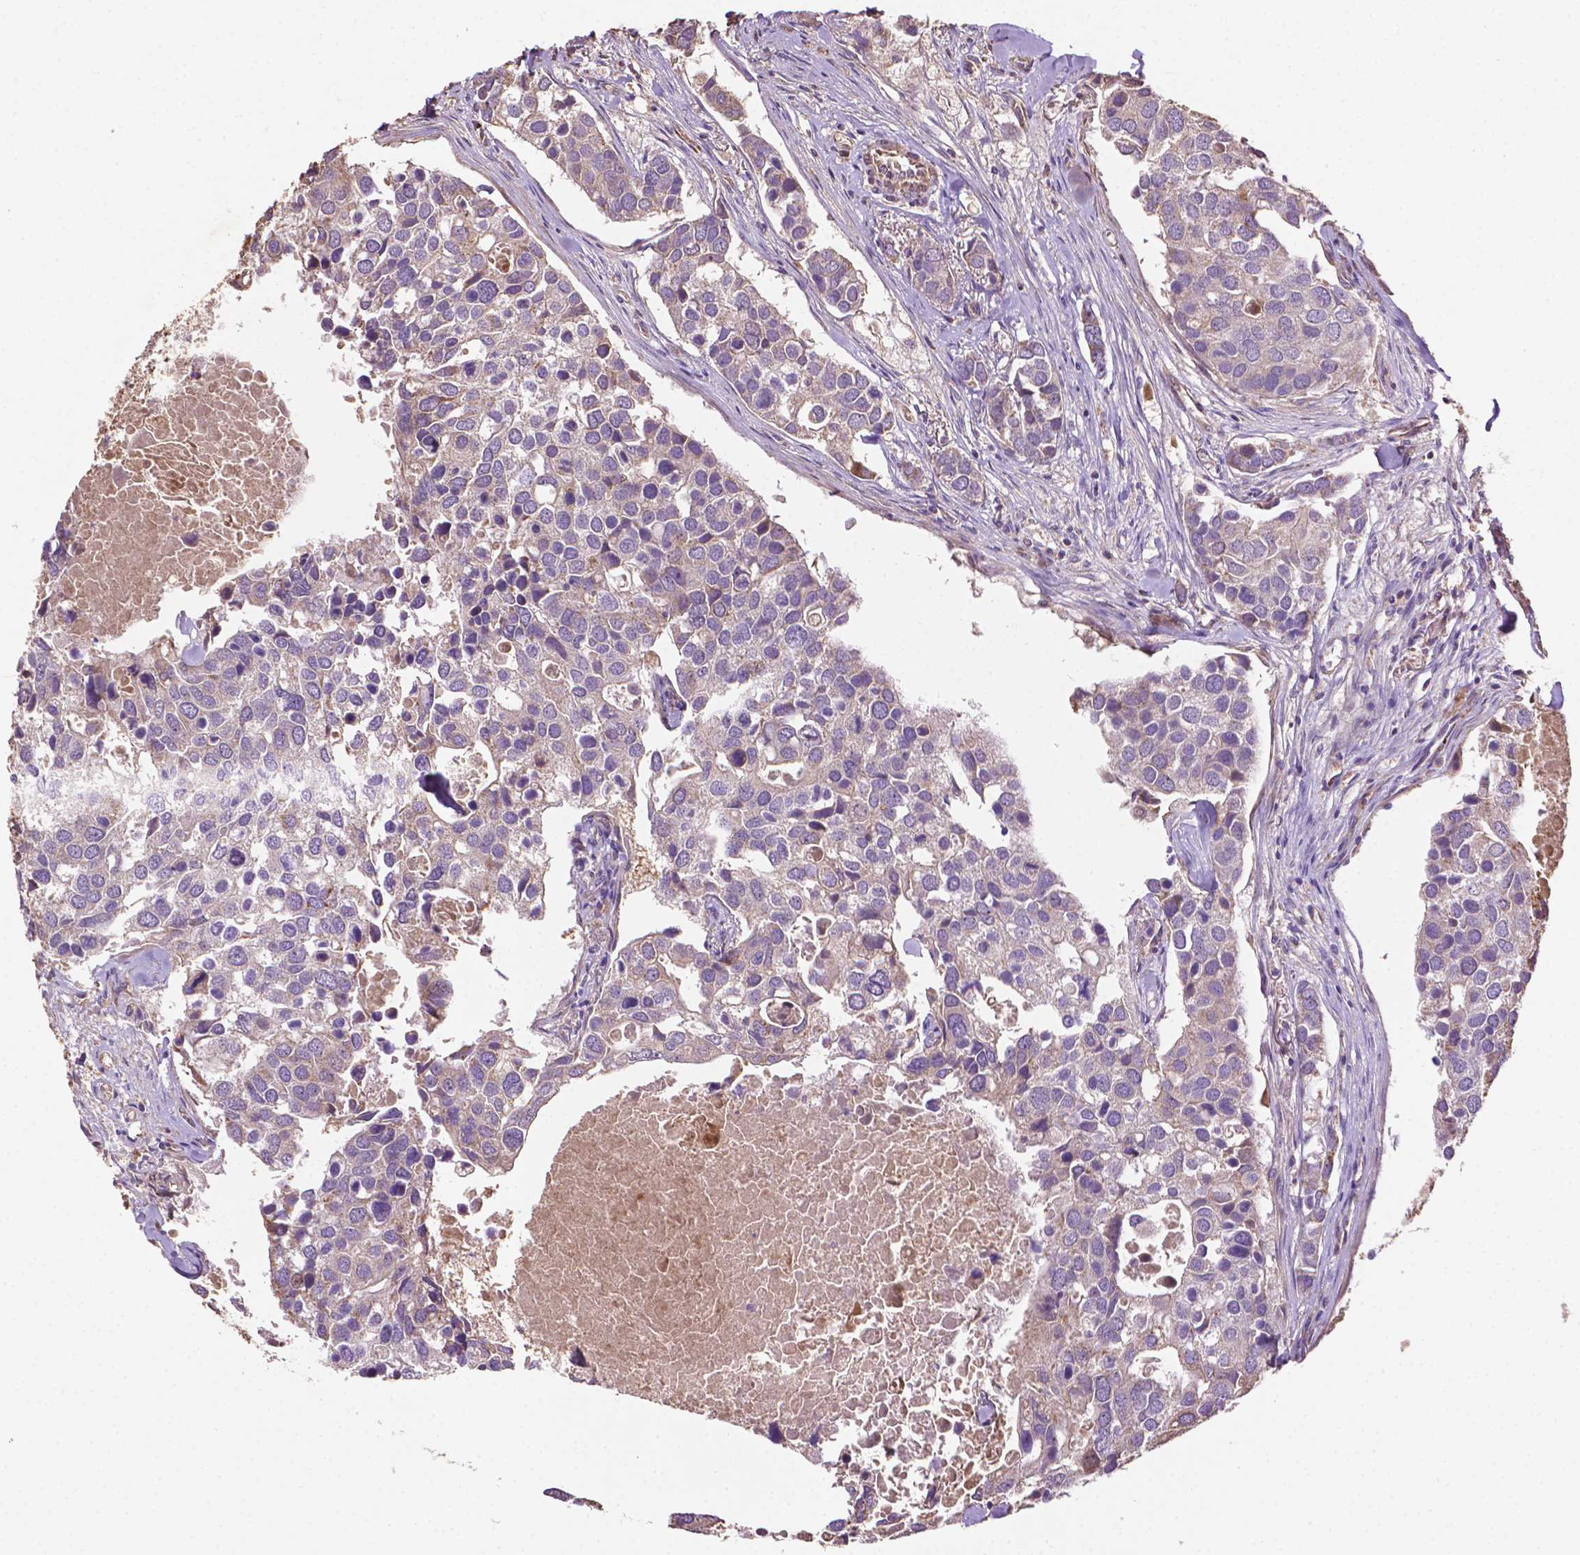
{"staining": {"intensity": "weak", "quantity": "<25%", "location": "cytoplasmic/membranous"}, "tissue": "breast cancer", "cell_type": "Tumor cells", "image_type": "cancer", "snomed": [{"axis": "morphology", "description": "Duct carcinoma"}, {"axis": "topography", "description": "Breast"}], "caption": "A histopathology image of human intraductal carcinoma (breast) is negative for staining in tumor cells.", "gene": "LRR1", "patient": {"sex": "female", "age": 83}}